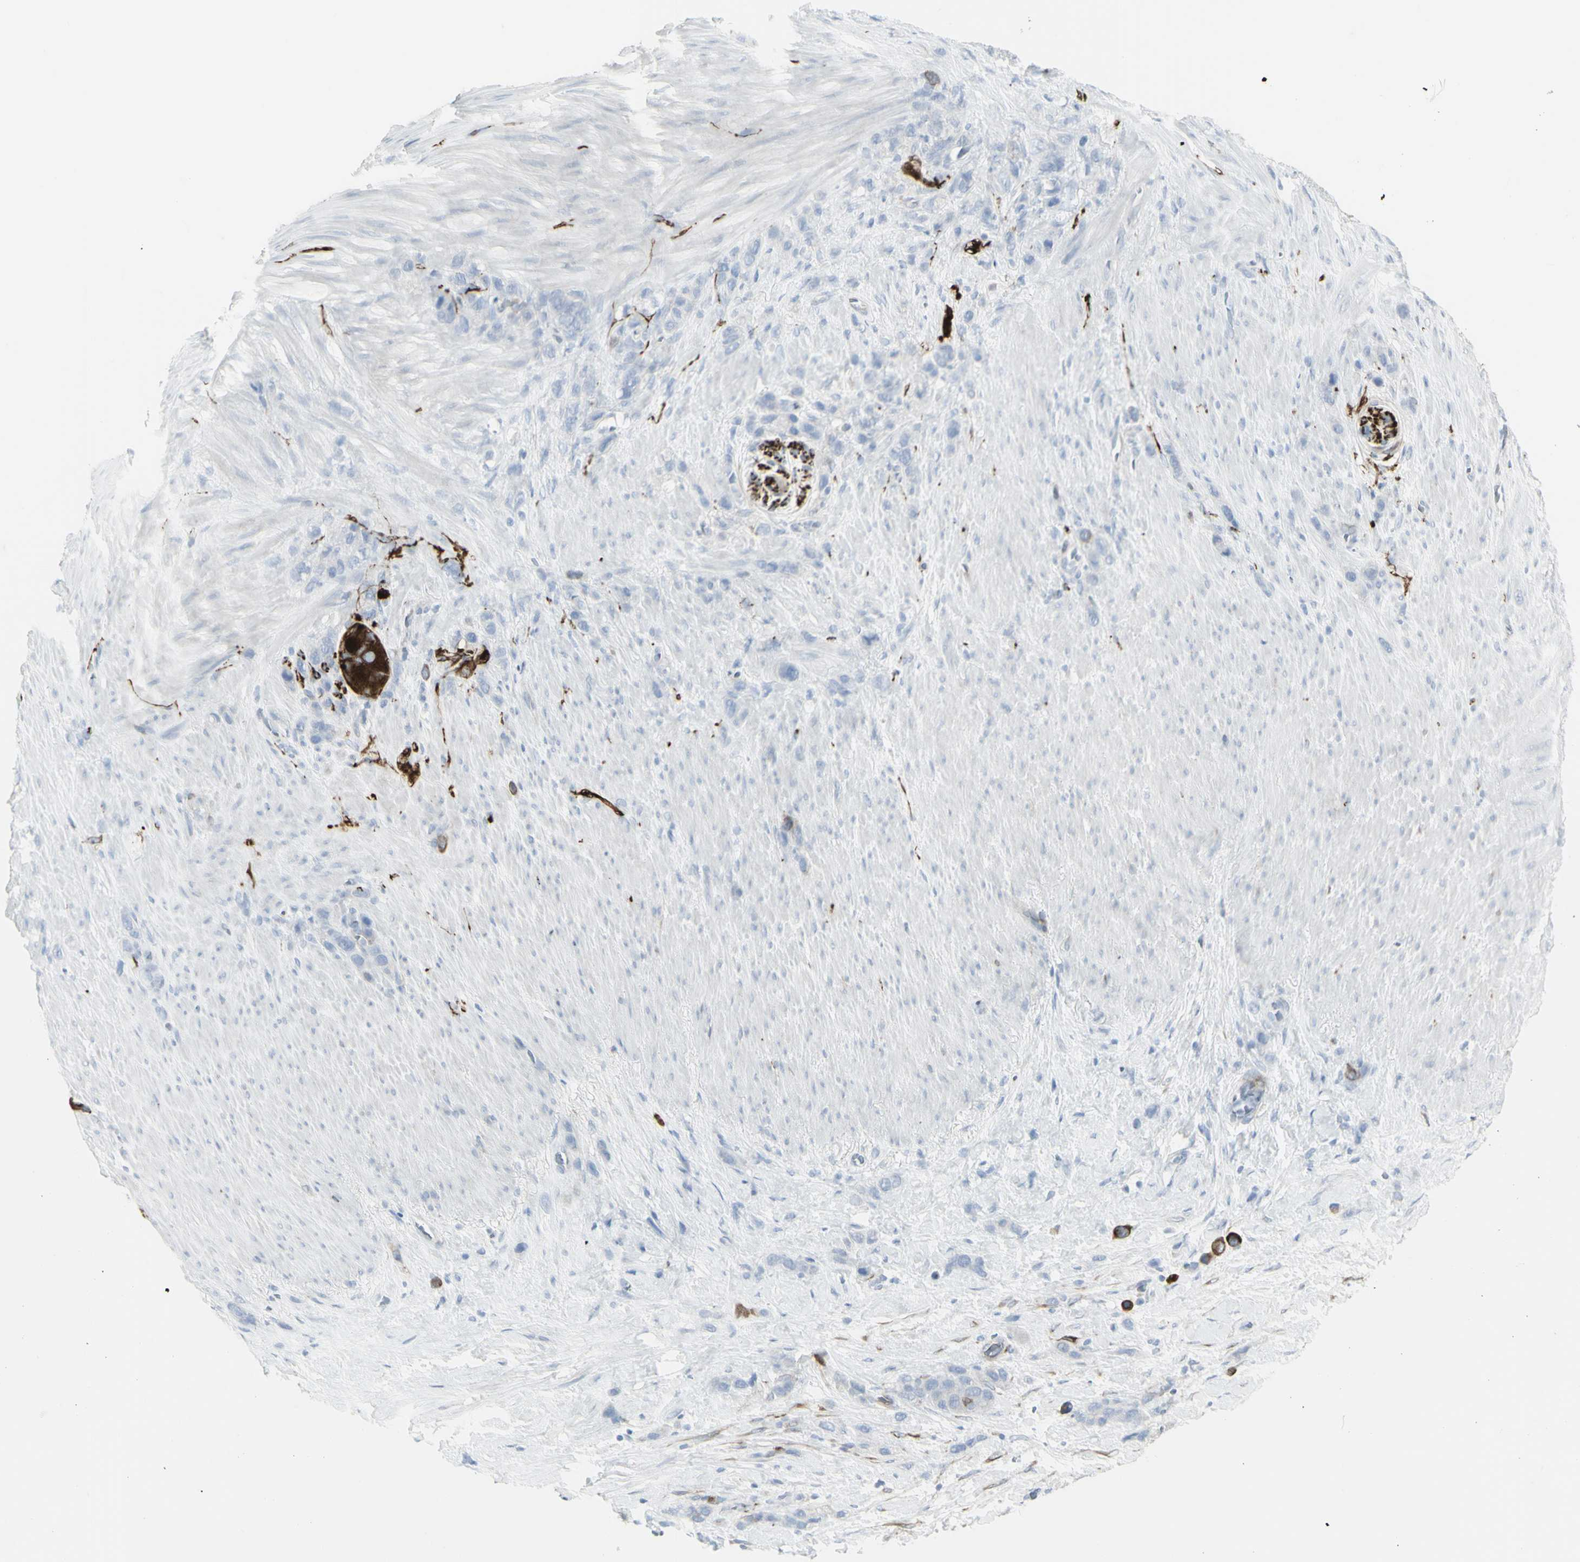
{"staining": {"intensity": "negative", "quantity": "none", "location": "none"}, "tissue": "stomach cancer", "cell_type": "Tumor cells", "image_type": "cancer", "snomed": [{"axis": "morphology", "description": "Adenocarcinoma, NOS"}, {"axis": "morphology", "description": "Adenocarcinoma, High grade"}, {"axis": "topography", "description": "Stomach, upper"}, {"axis": "topography", "description": "Stomach, lower"}], "caption": "Tumor cells are negative for brown protein staining in stomach cancer.", "gene": "ENSG00000198211", "patient": {"sex": "female", "age": 65}}